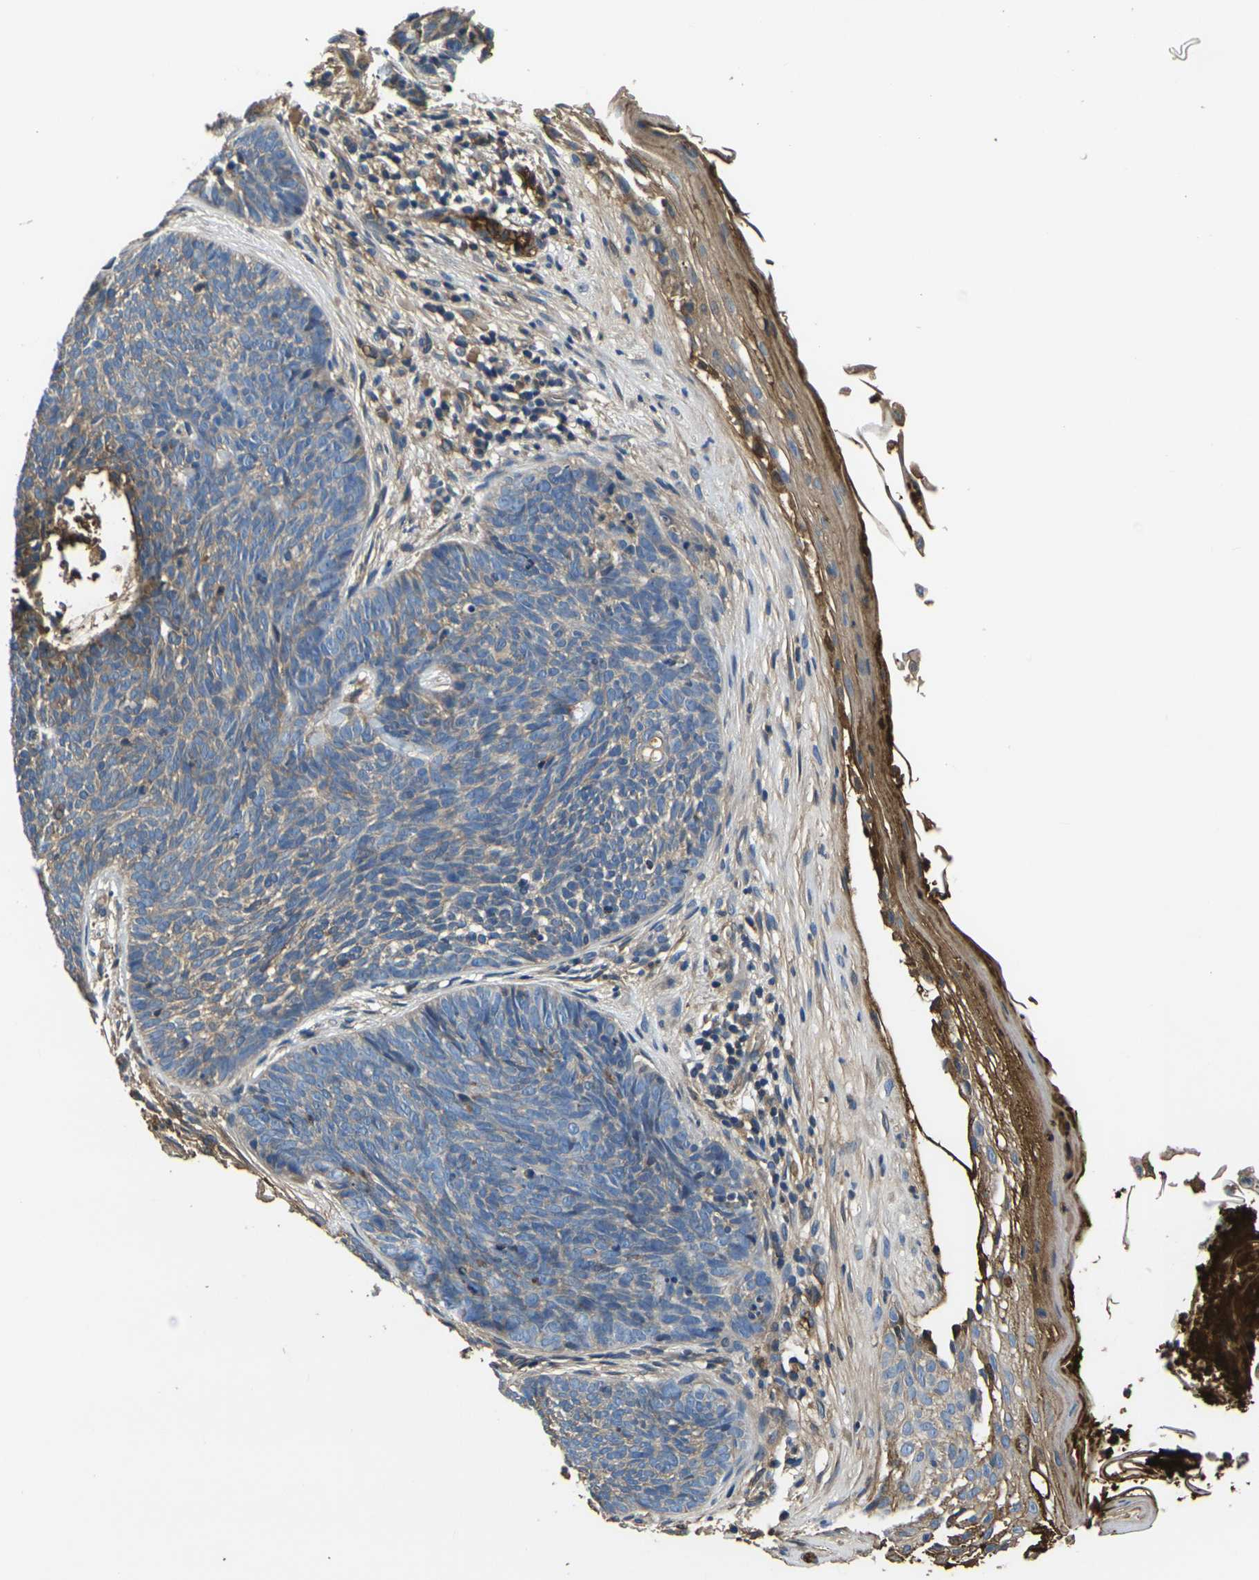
{"staining": {"intensity": "moderate", "quantity": "25%-75%", "location": "cytoplasmic/membranous"}, "tissue": "skin cancer", "cell_type": "Tumor cells", "image_type": "cancer", "snomed": [{"axis": "morphology", "description": "Basal cell carcinoma"}, {"axis": "topography", "description": "Skin"}], "caption": "Skin basal cell carcinoma tissue displays moderate cytoplasmic/membranous staining in about 25%-75% of tumor cells, visualized by immunohistochemistry. Ihc stains the protein of interest in brown and the nuclei are stained blue.", "gene": "HSPG2", "patient": {"sex": "female", "age": 70}}